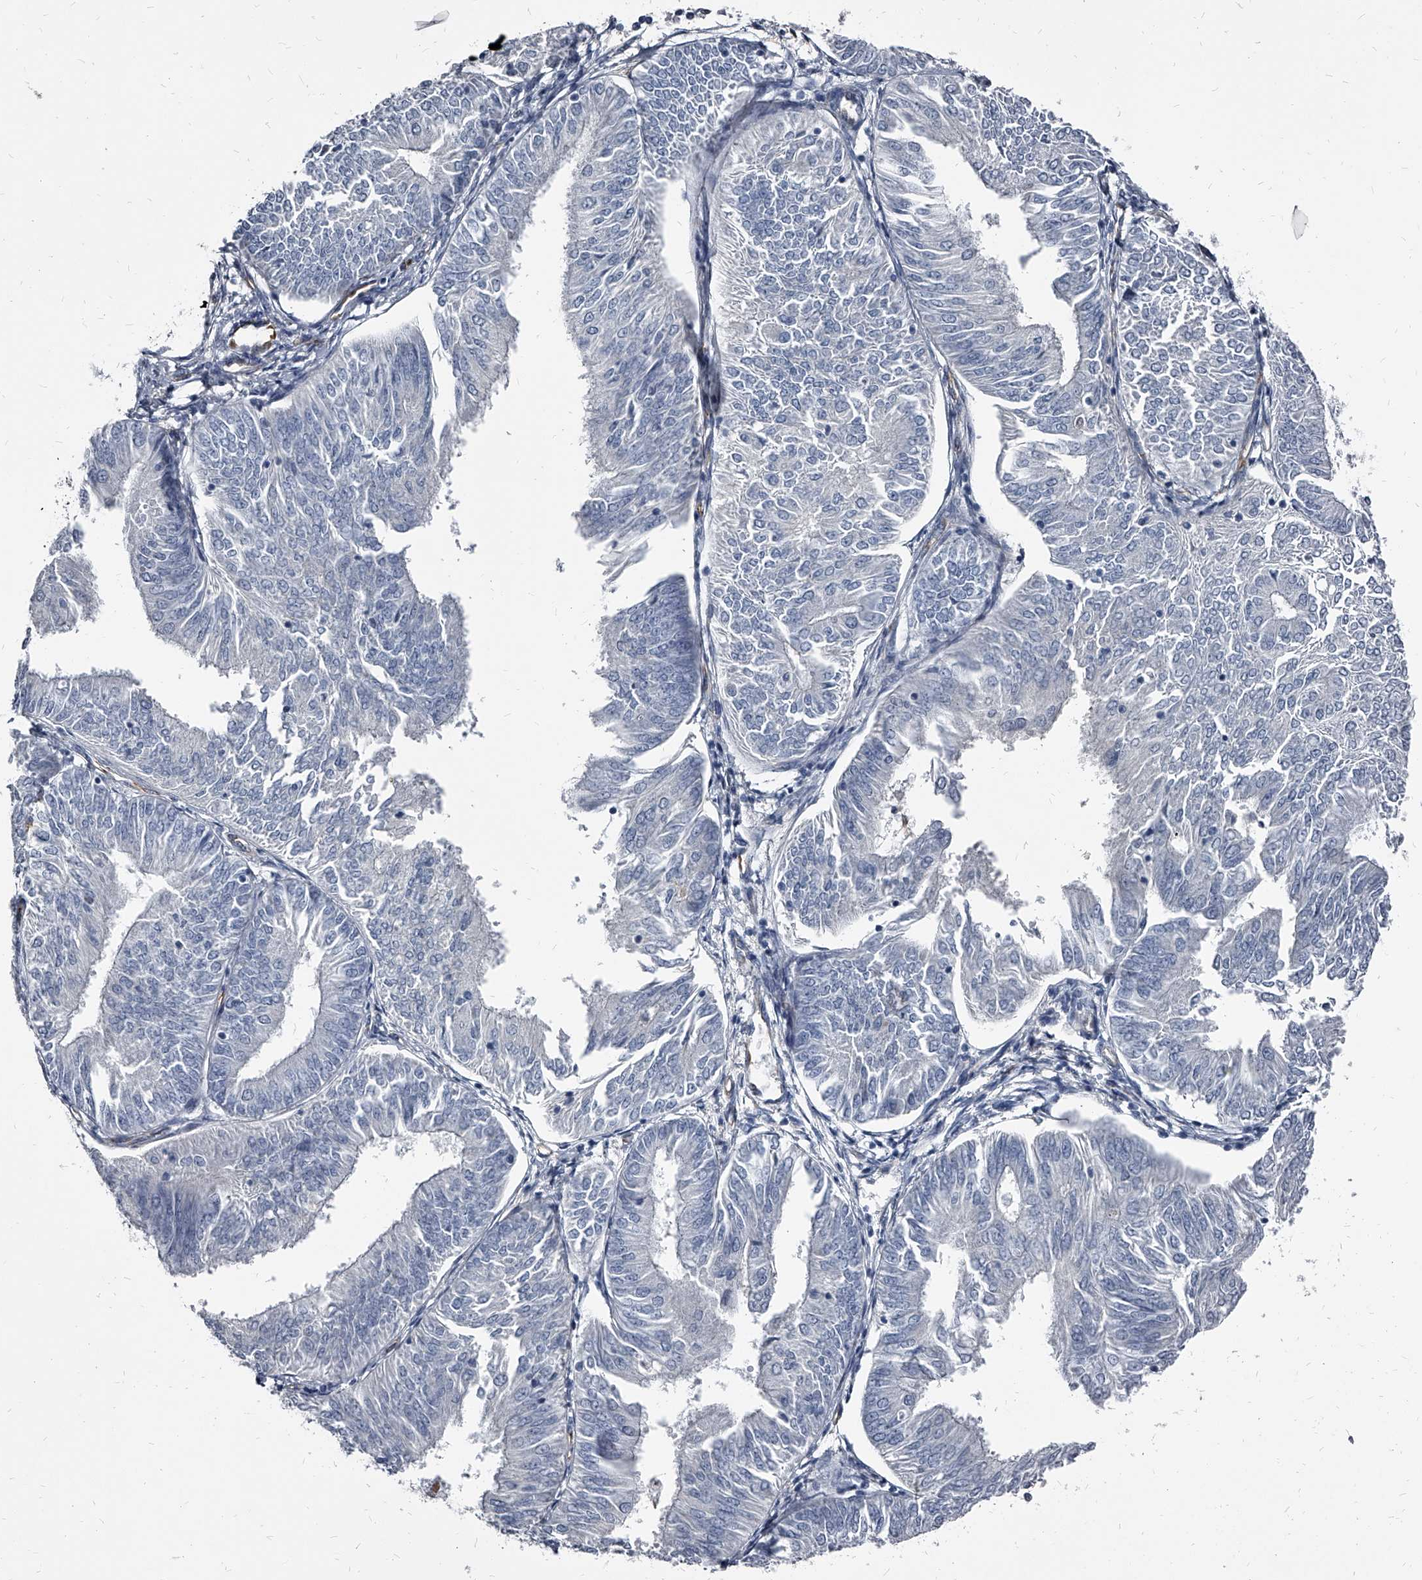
{"staining": {"intensity": "negative", "quantity": "none", "location": "none"}, "tissue": "endometrial cancer", "cell_type": "Tumor cells", "image_type": "cancer", "snomed": [{"axis": "morphology", "description": "Adenocarcinoma, NOS"}, {"axis": "topography", "description": "Endometrium"}], "caption": "Endometrial adenocarcinoma was stained to show a protein in brown. There is no significant staining in tumor cells.", "gene": "PGLYRP3", "patient": {"sex": "female", "age": 58}}